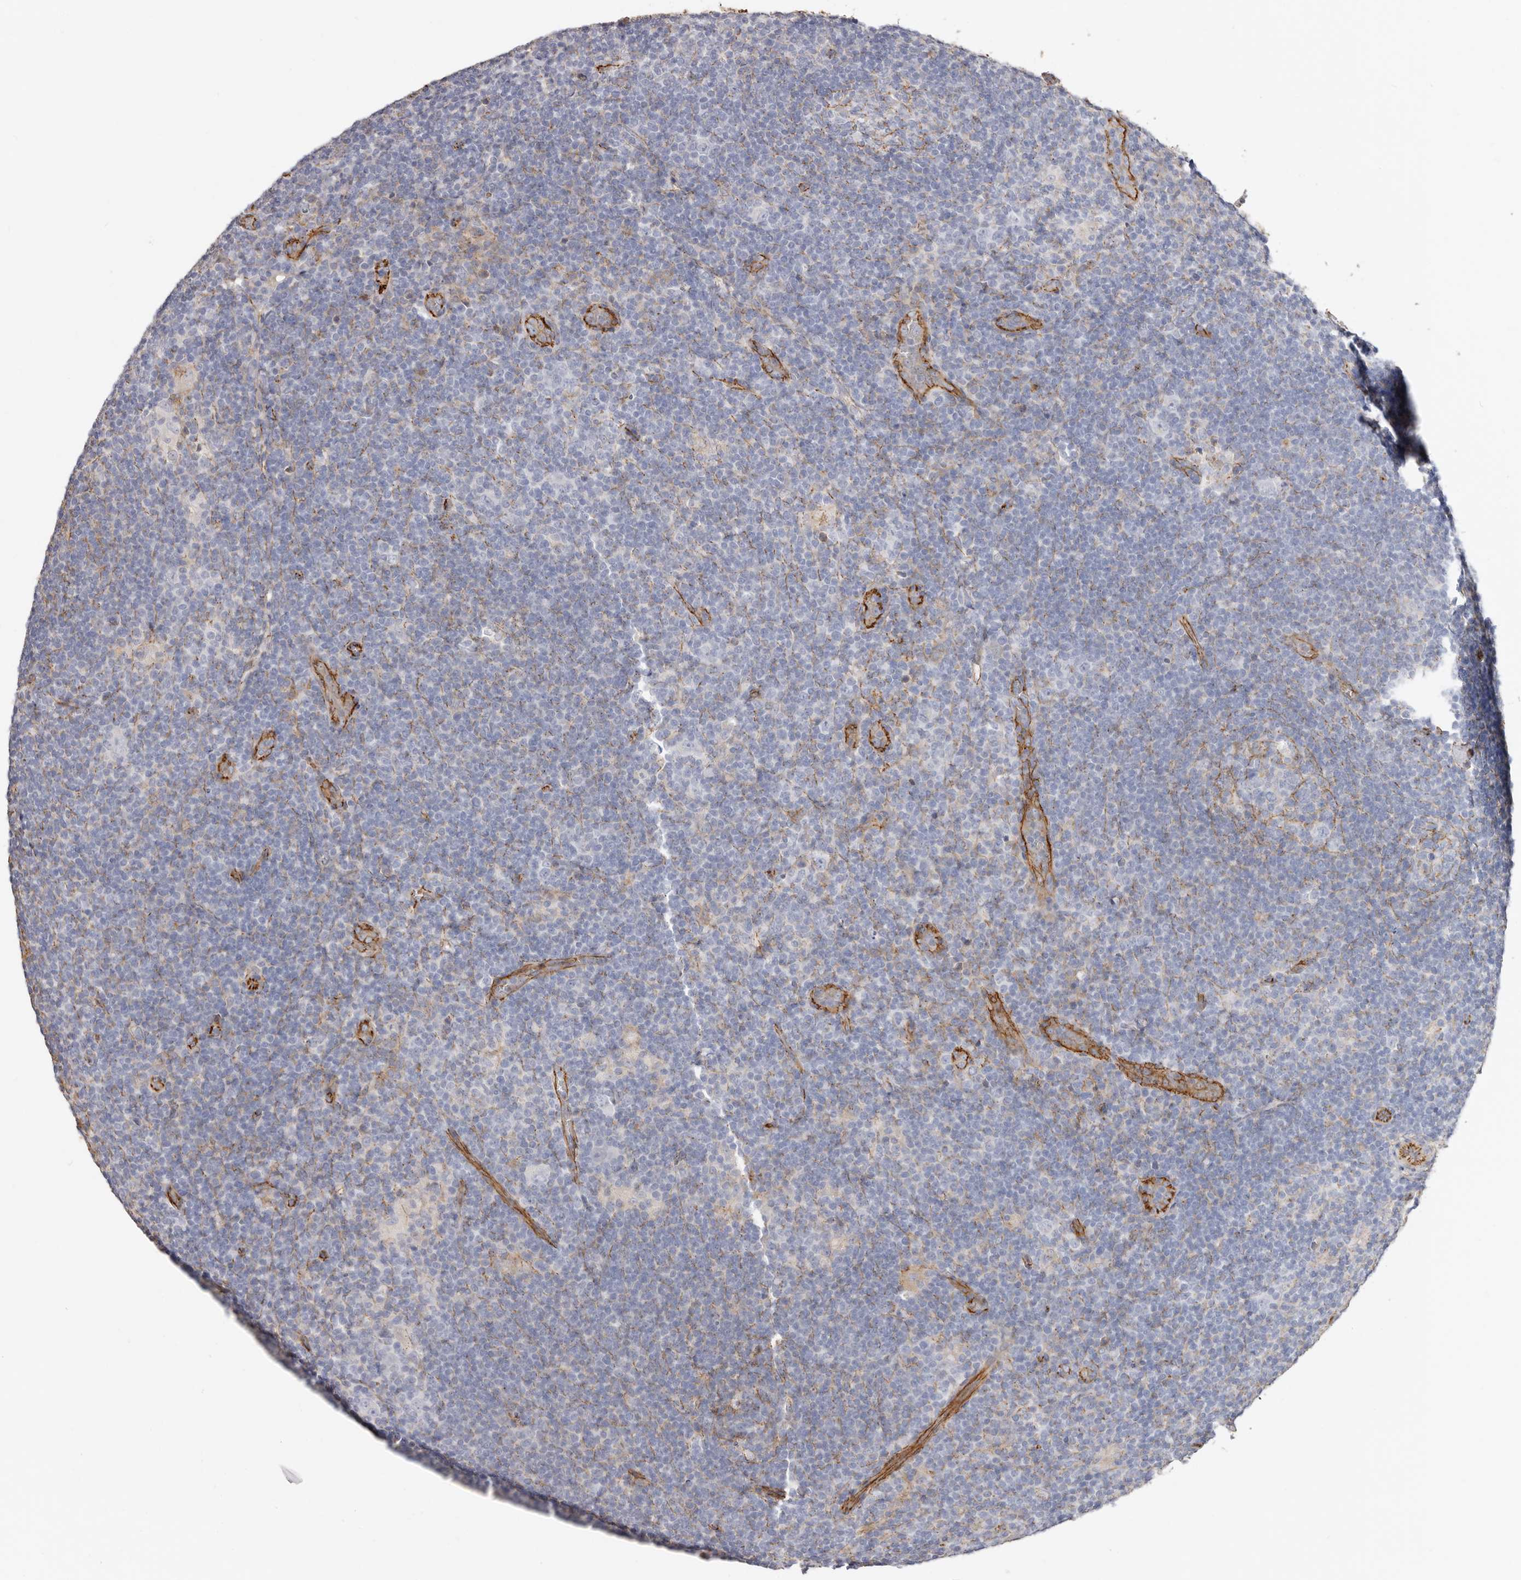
{"staining": {"intensity": "negative", "quantity": "none", "location": "none"}, "tissue": "lymphoma", "cell_type": "Tumor cells", "image_type": "cancer", "snomed": [{"axis": "morphology", "description": "Hodgkin's disease, NOS"}, {"axis": "topography", "description": "Lymph node"}], "caption": "A high-resolution micrograph shows immunohistochemistry staining of lymphoma, which exhibits no significant positivity in tumor cells.", "gene": "CTNNB1", "patient": {"sex": "female", "age": 57}}